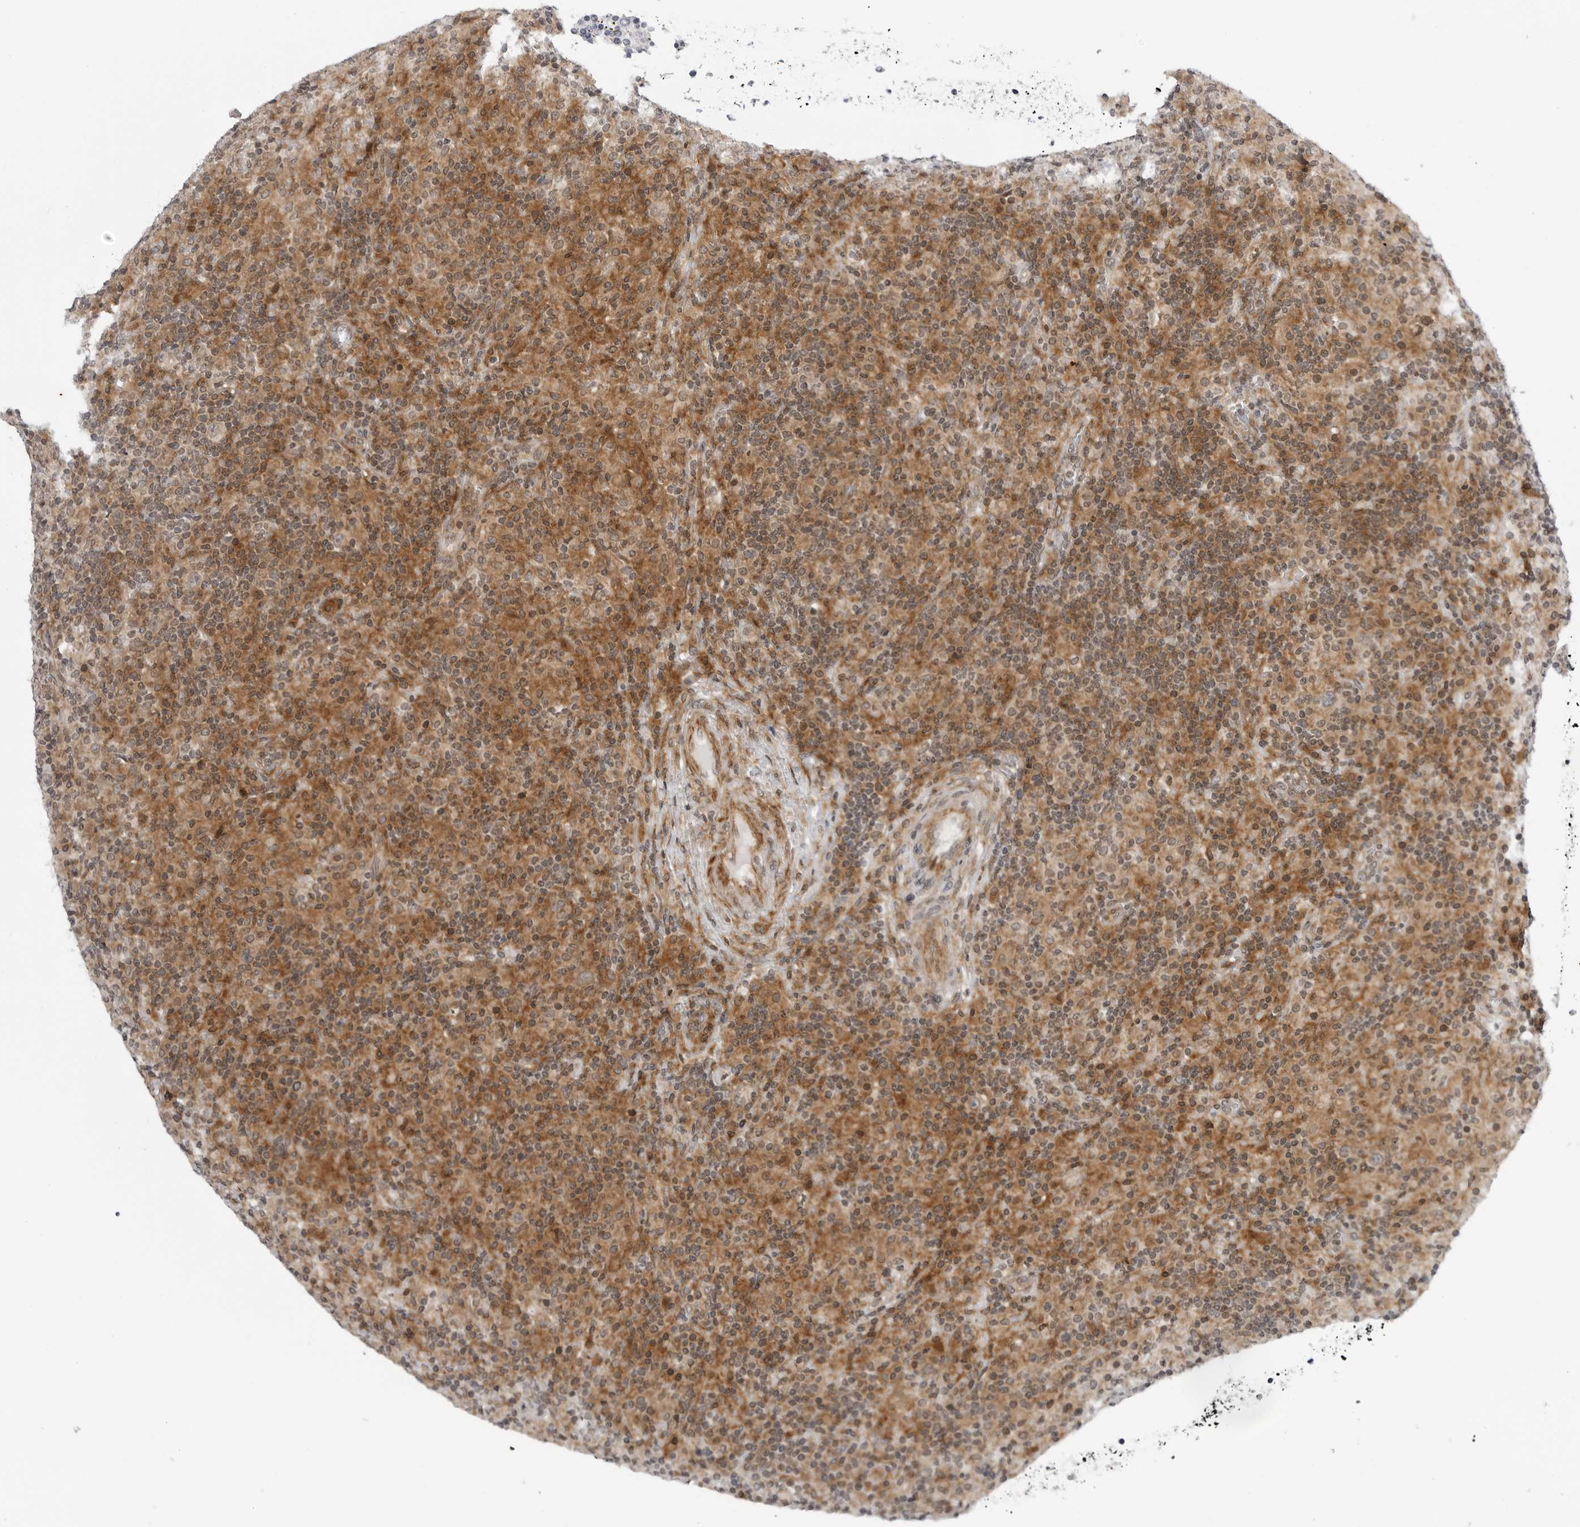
{"staining": {"intensity": "weak", "quantity": "<25%", "location": "cytoplasmic/membranous"}, "tissue": "lymphoma", "cell_type": "Tumor cells", "image_type": "cancer", "snomed": [{"axis": "morphology", "description": "Hodgkin's disease, NOS"}, {"axis": "topography", "description": "Lymph node"}], "caption": "High magnification brightfield microscopy of Hodgkin's disease stained with DAB (3,3'-diaminobenzidine) (brown) and counterstained with hematoxylin (blue): tumor cells show no significant positivity.", "gene": "ADAMTS5", "patient": {"sex": "male", "age": 70}}